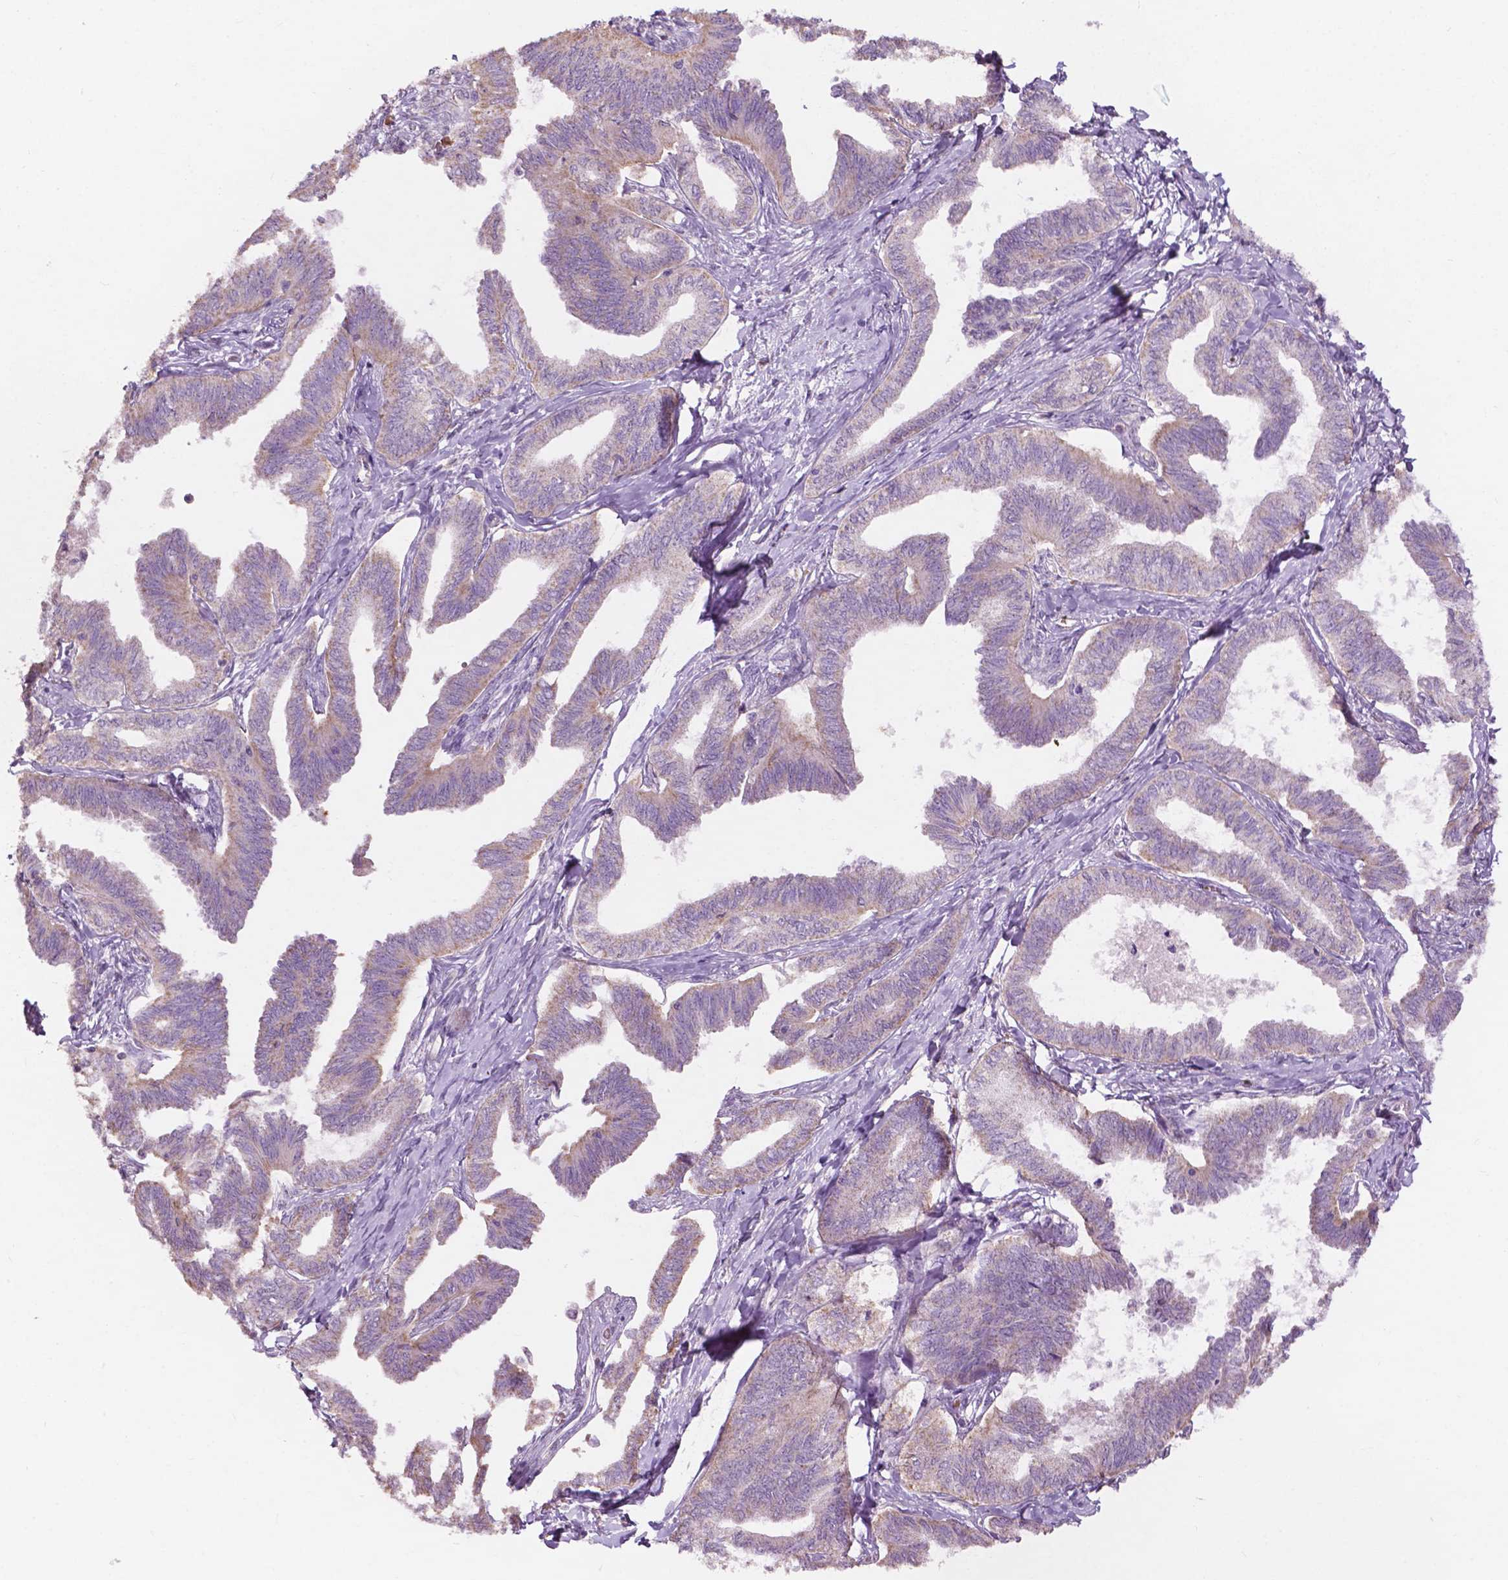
{"staining": {"intensity": "weak", "quantity": "<25%", "location": "cytoplasmic/membranous"}, "tissue": "ovarian cancer", "cell_type": "Tumor cells", "image_type": "cancer", "snomed": [{"axis": "morphology", "description": "Carcinoma, endometroid"}, {"axis": "topography", "description": "Ovary"}], "caption": "The immunohistochemistry image has no significant expression in tumor cells of ovarian cancer (endometroid carcinoma) tissue.", "gene": "NDUFS1", "patient": {"sex": "female", "age": 70}}